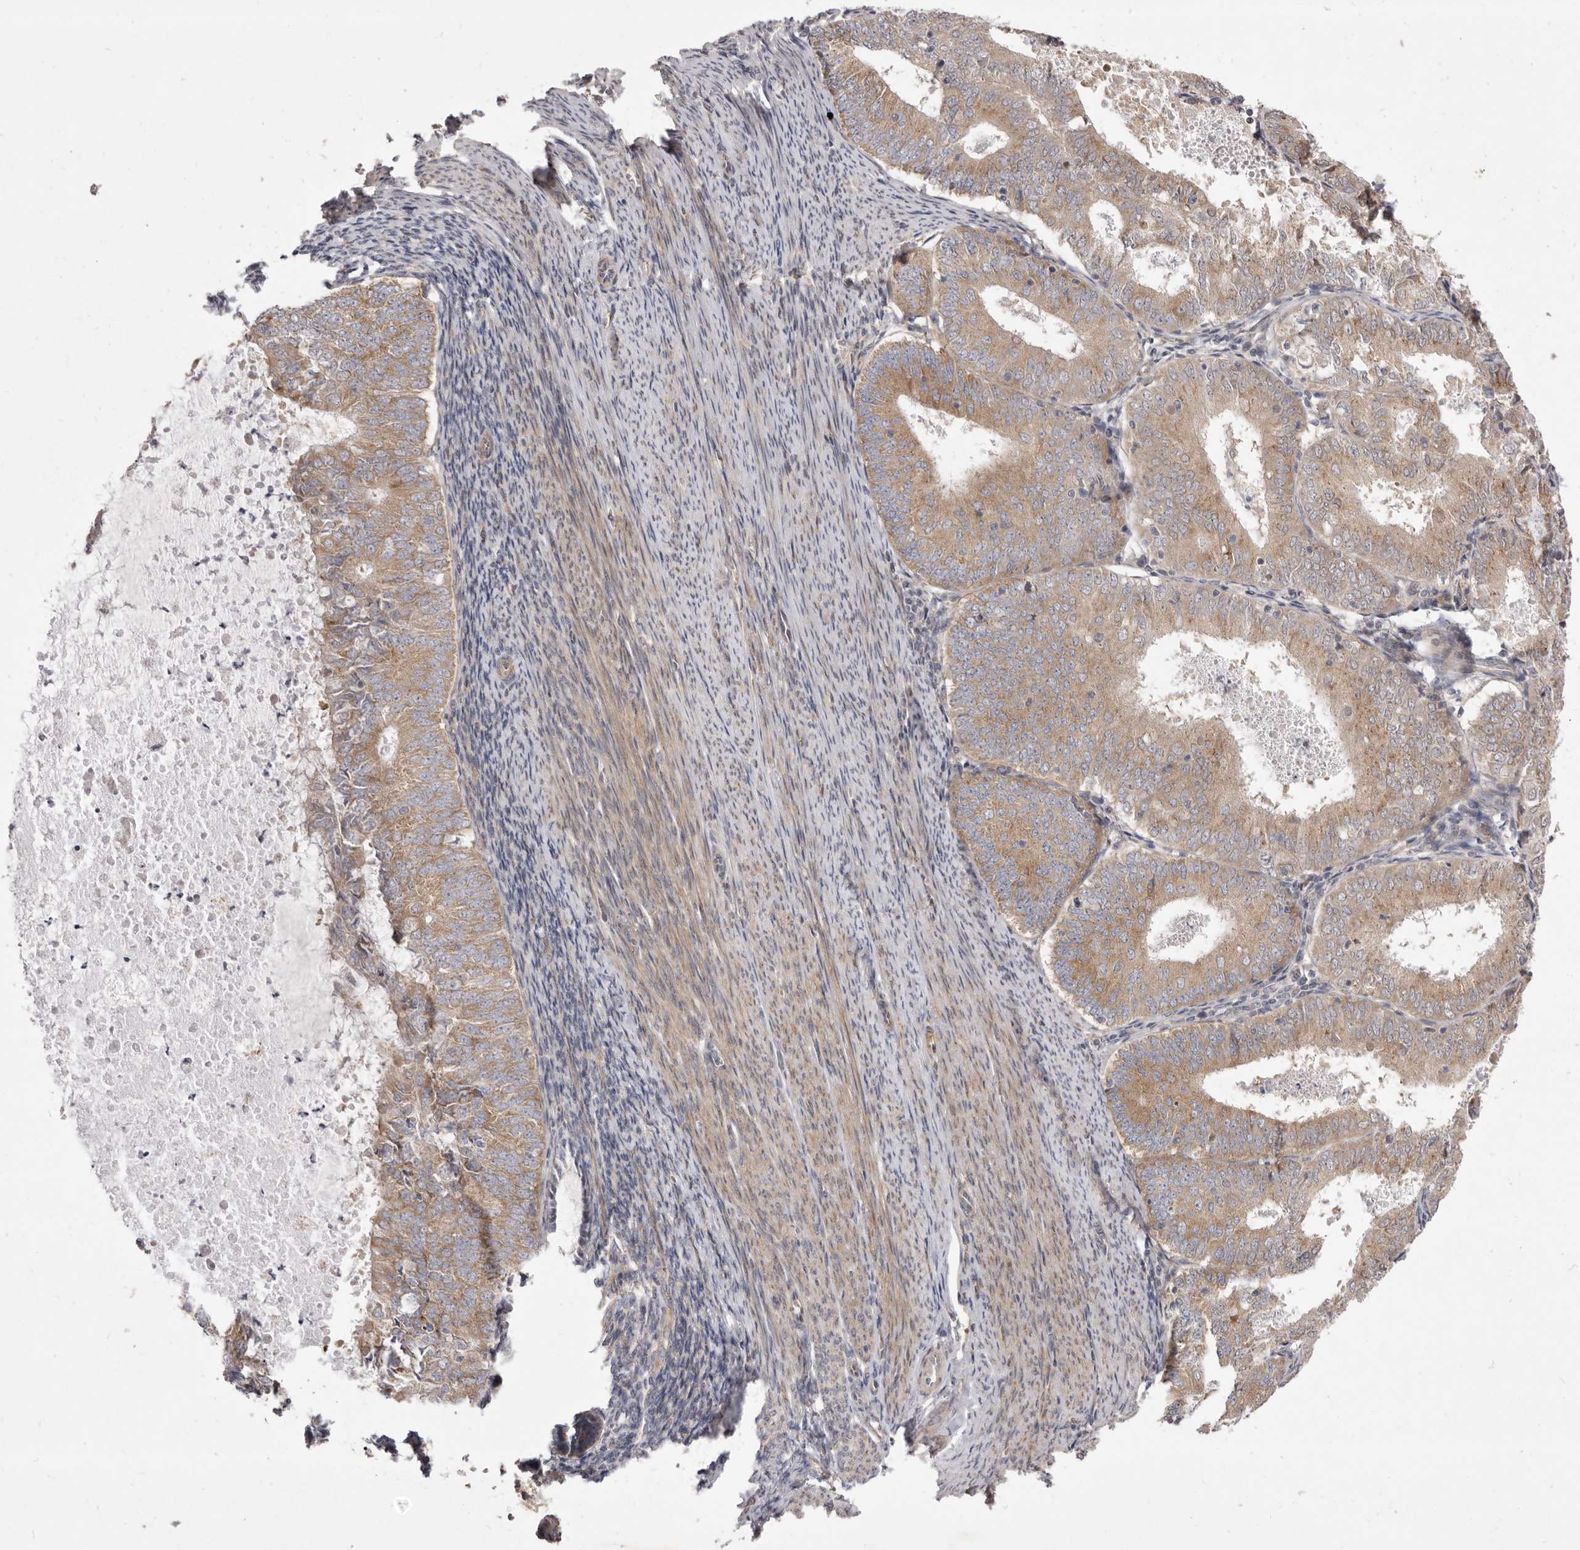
{"staining": {"intensity": "moderate", "quantity": ">75%", "location": "cytoplasmic/membranous"}, "tissue": "endometrial cancer", "cell_type": "Tumor cells", "image_type": "cancer", "snomed": [{"axis": "morphology", "description": "Adenocarcinoma, NOS"}, {"axis": "topography", "description": "Endometrium"}], "caption": "A photomicrograph of human endometrial cancer (adenocarcinoma) stained for a protein displays moderate cytoplasmic/membranous brown staining in tumor cells.", "gene": "TBC1D8B", "patient": {"sex": "female", "age": 57}}